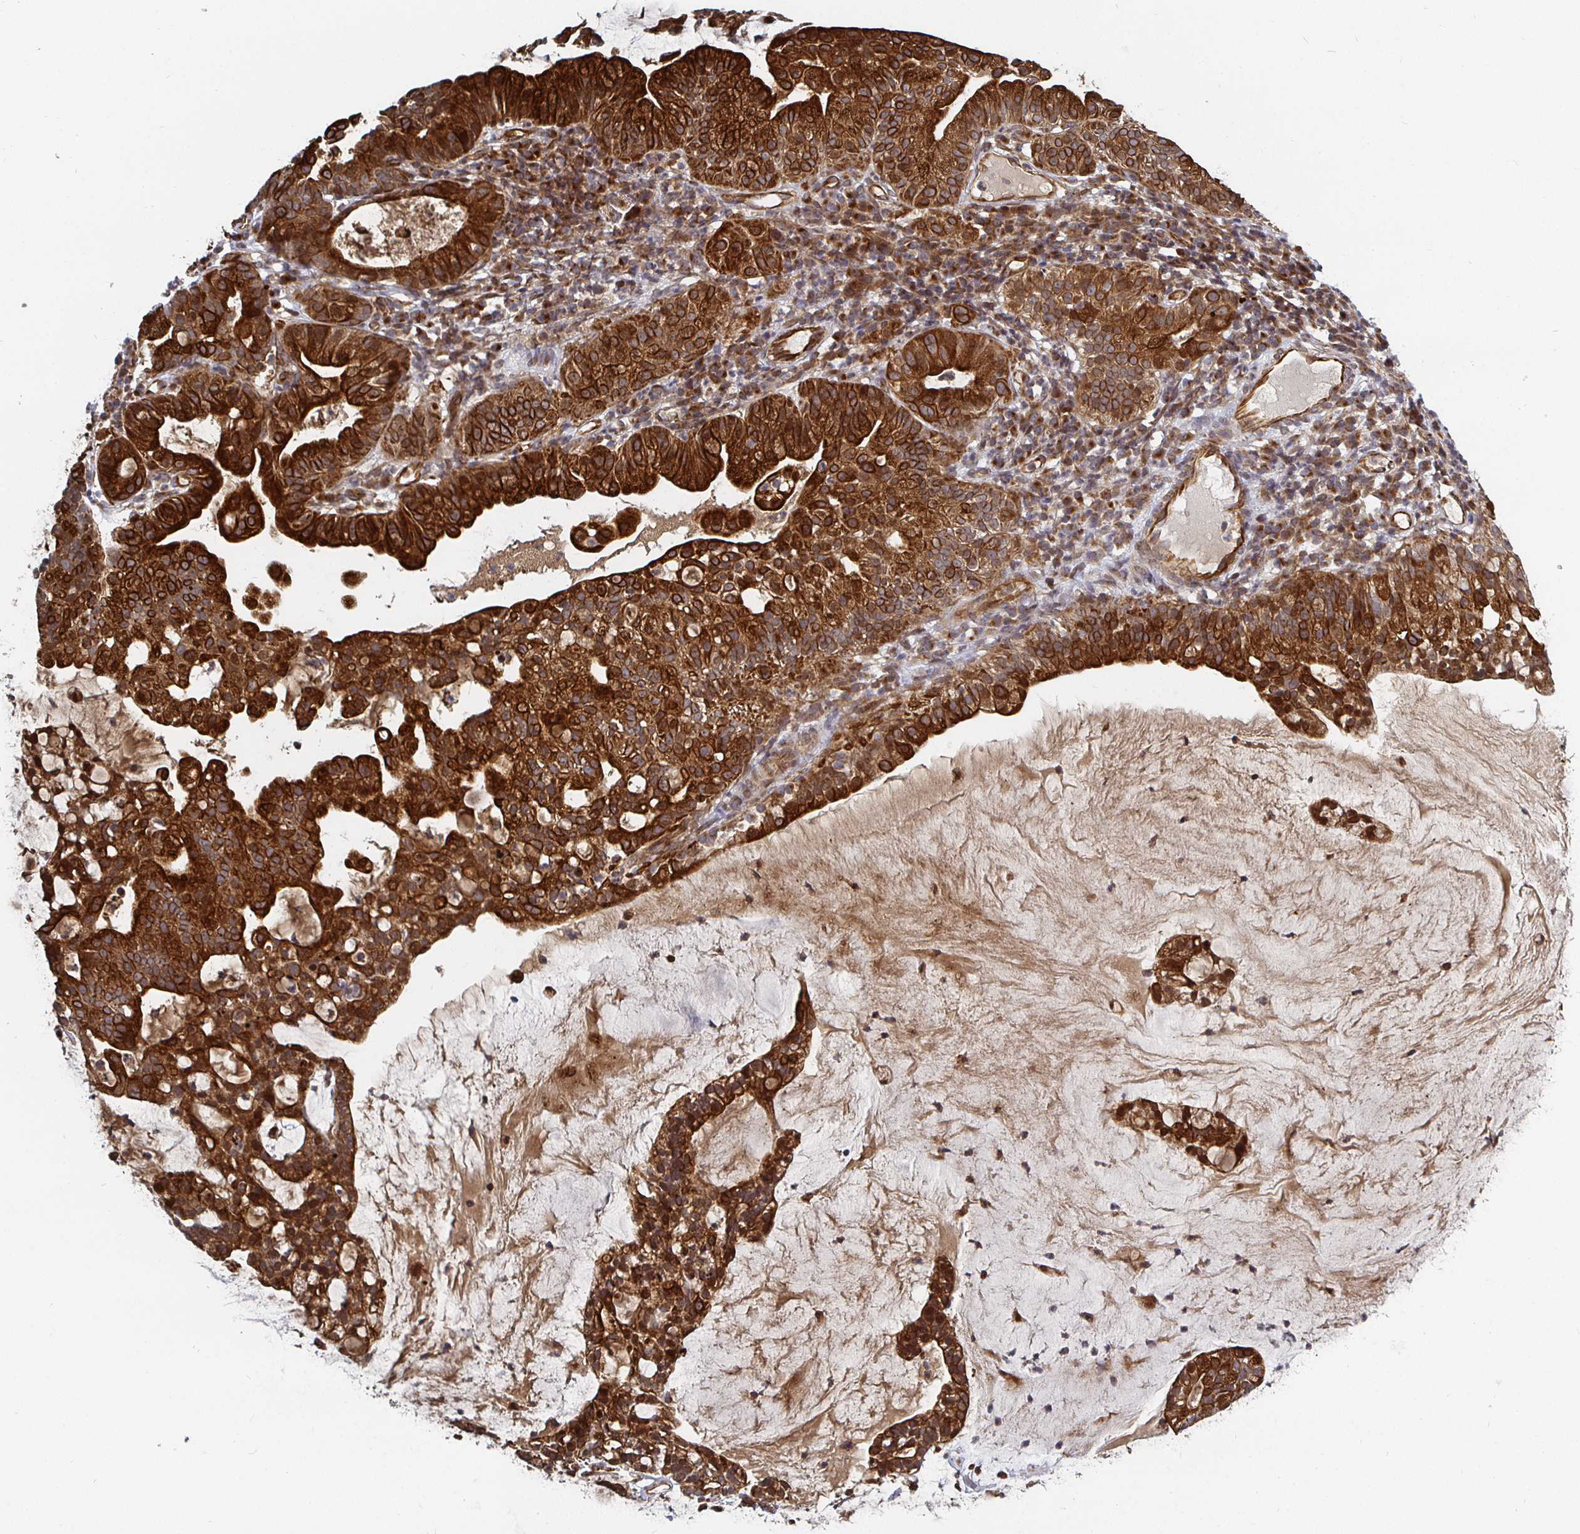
{"staining": {"intensity": "strong", "quantity": ">75%", "location": "cytoplasmic/membranous"}, "tissue": "cervical cancer", "cell_type": "Tumor cells", "image_type": "cancer", "snomed": [{"axis": "morphology", "description": "Adenocarcinoma, NOS"}, {"axis": "topography", "description": "Cervix"}], "caption": "This histopathology image shows cervical cancer stained with immunohistochemistry (IHC) to label a protein in brown. The cytoplasmic/membranous of tumor cells show strong positivity for the protein. Nuclei are counter-stained blue.", "gene": "TBKBP1", "patient": {"sex": "female", "age": 41}}